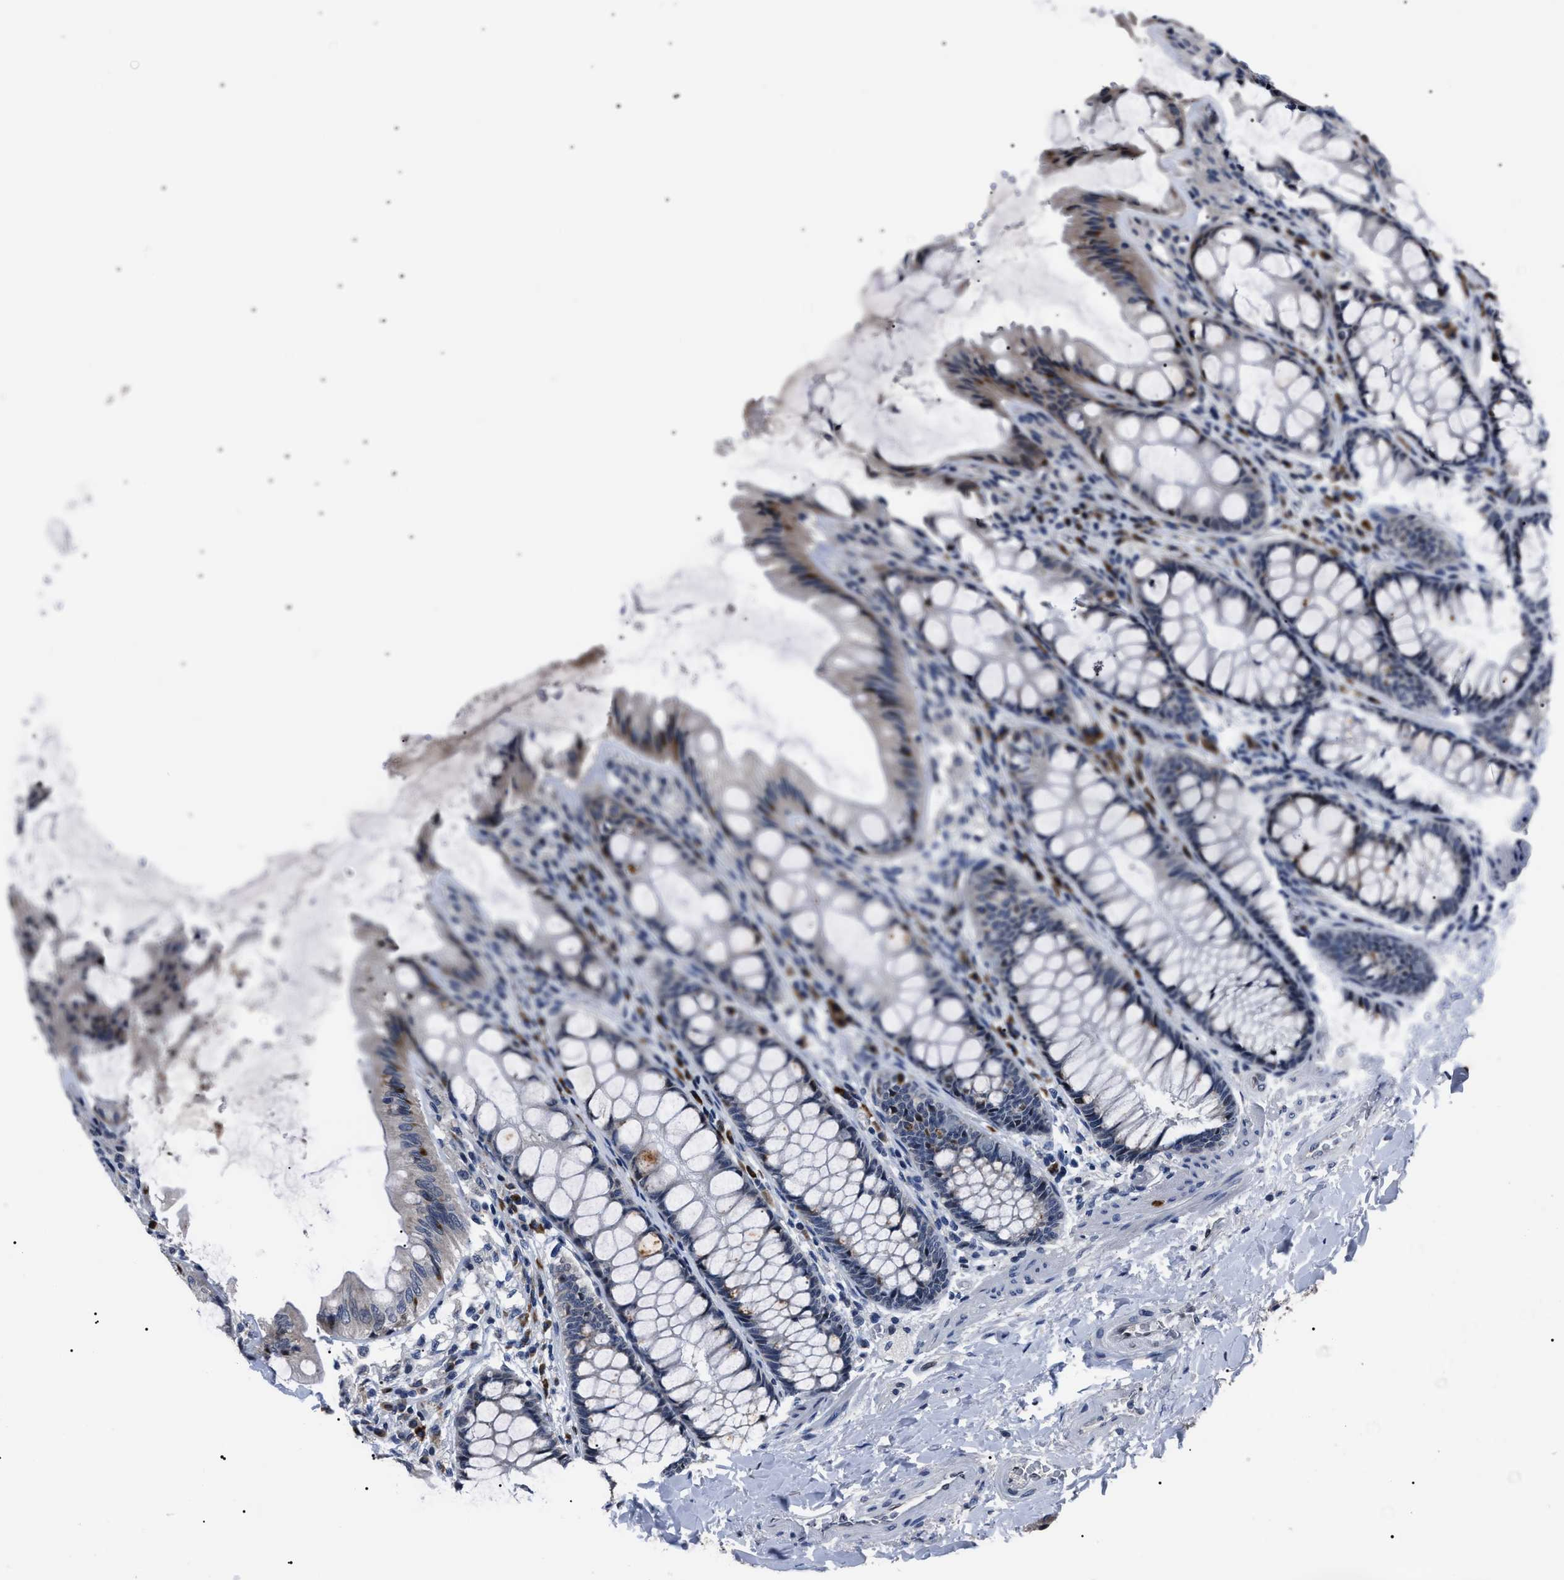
{"staining": {"intensity": "weak", "quantity": "25%-75%", "location": "cytoplasmic/membranous,nuclear"}, "tissue": "colon", "cell_type": "Endothelial cells", "image_type": "normal", "snomed": [{"axis": "morphology", "description": "Normal tissue, NOS"}, {"axis": "topography", "description": "Colon"}], "caption": "Brown immunohistochemical staining in benign human colon shows weak cytoplasmic/membranous,nuclear expression in approximately 25%-75% of endothelial cells.", "gene": "LRRC14", "patient": {"sex": "male", "age": 47}}